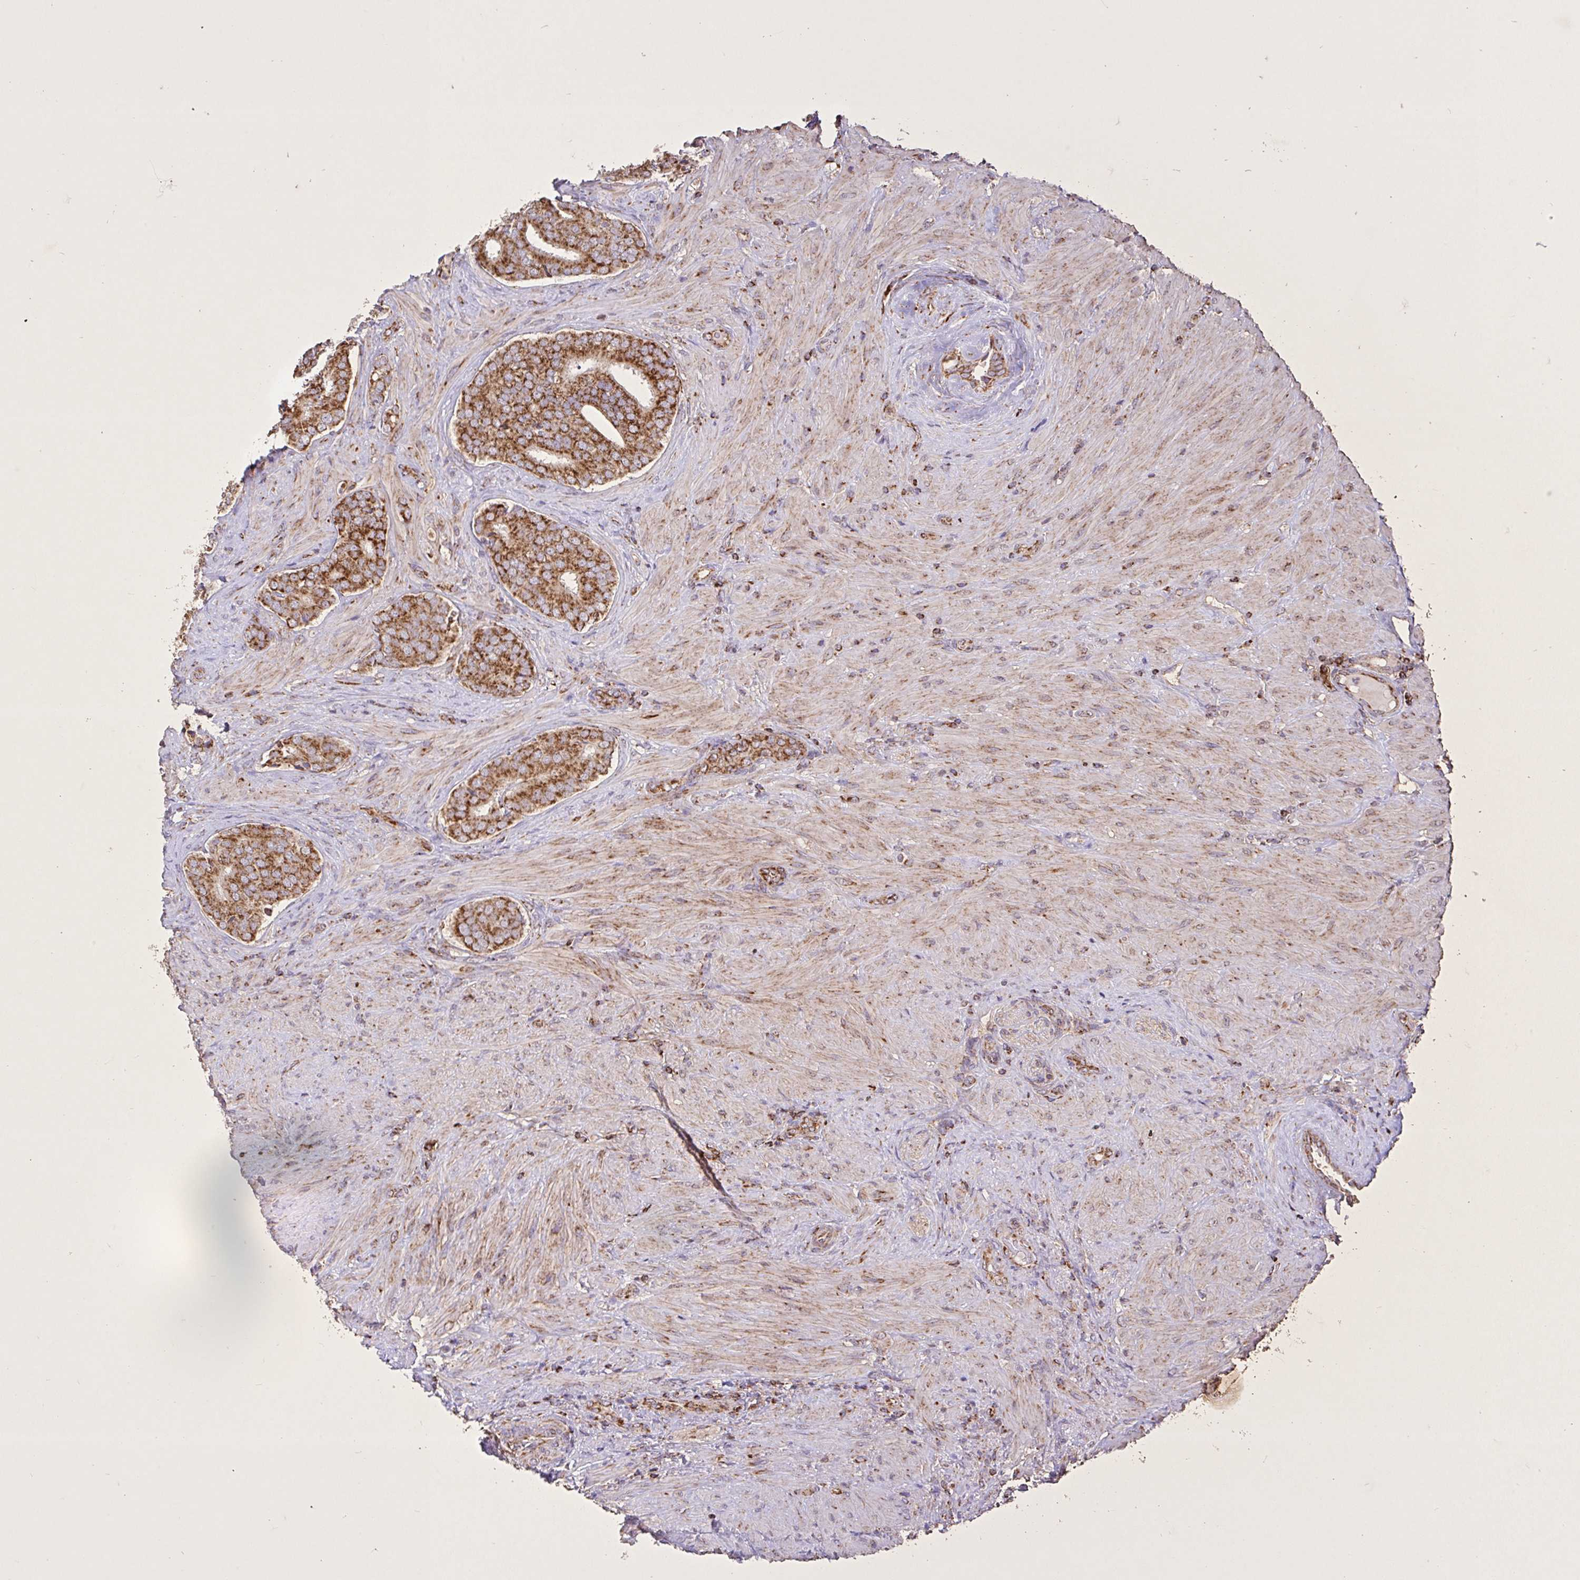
{"staining": {"intensity": "strong", "quantity": ">75%", "location": "cytoplasmic/membranous"}, "tissue": "prostate cancer", "cell_type": "Tumor cells", "image_type": "cancer", "snomed": [{"axis": "morphology", "description": "Adenocarcinoma, High grade"}, {"axis": "topography", "description": "Prostate"}], "caption": "Approximately >75% of tumor cells in prostate cancer reveal strong cytoplasmic/membranous protein staining as visualized by brown immunohistochemical staining.", "gene": "AGK", "patient": {"sex": "male", "age": 62}}